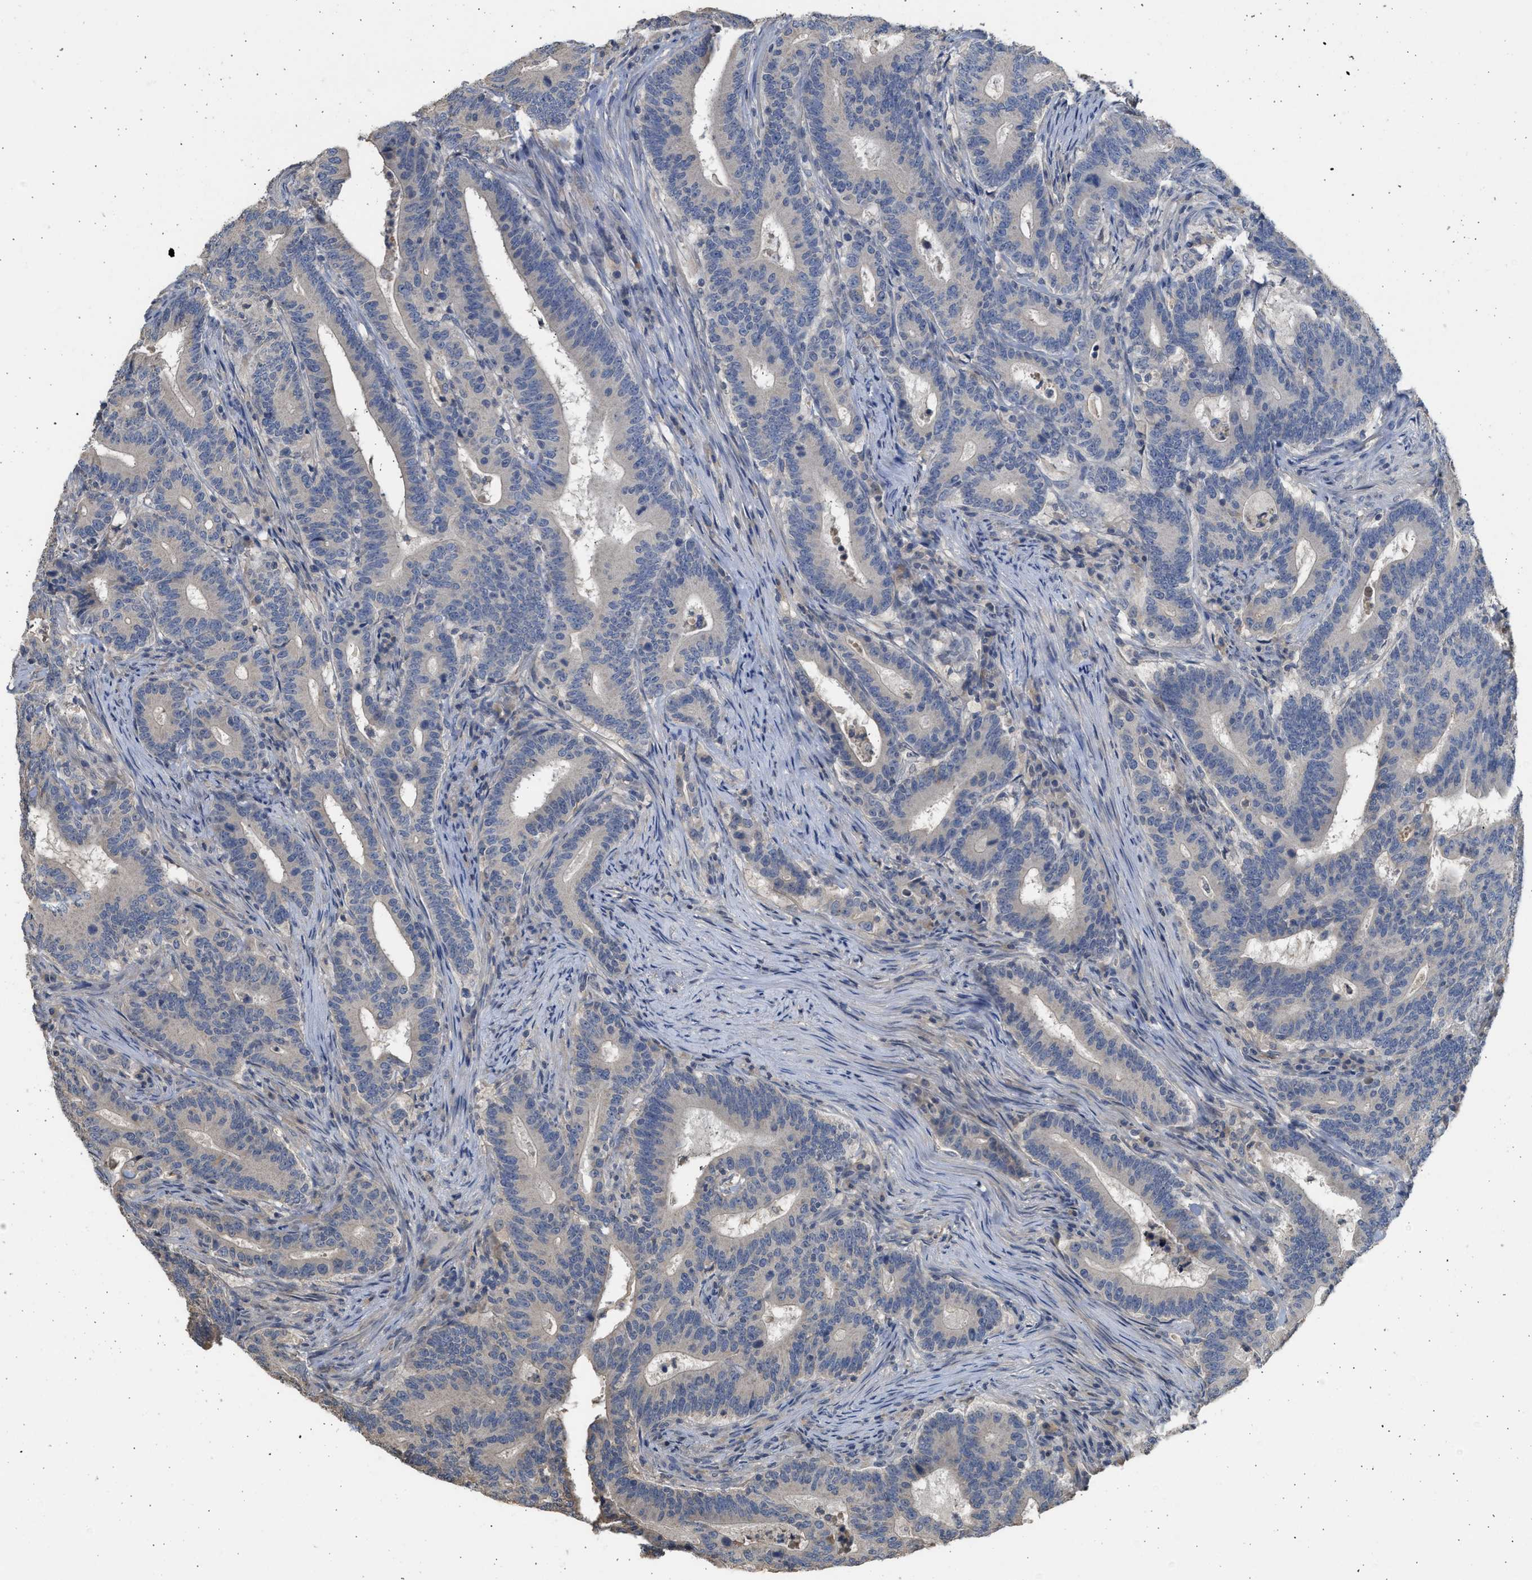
{"staining": {"intensity": "negative", "quantity": "none", "location": "none"}, "tissue": "colorectal cancer", "cell_type": "Tumor cells", "image_type": "cancer", "snomed": [{"axis": "morphology", "description": "Adenocarcinoma, NOS"}, {"axis": "topography", "description": "Colon"}], "caption": "There is no significant expression in tumor cells of colorectal cancer (adenocarcinoma).", "gene": "SULT2A1", "patient": {"sex": "female", "age": 66}}